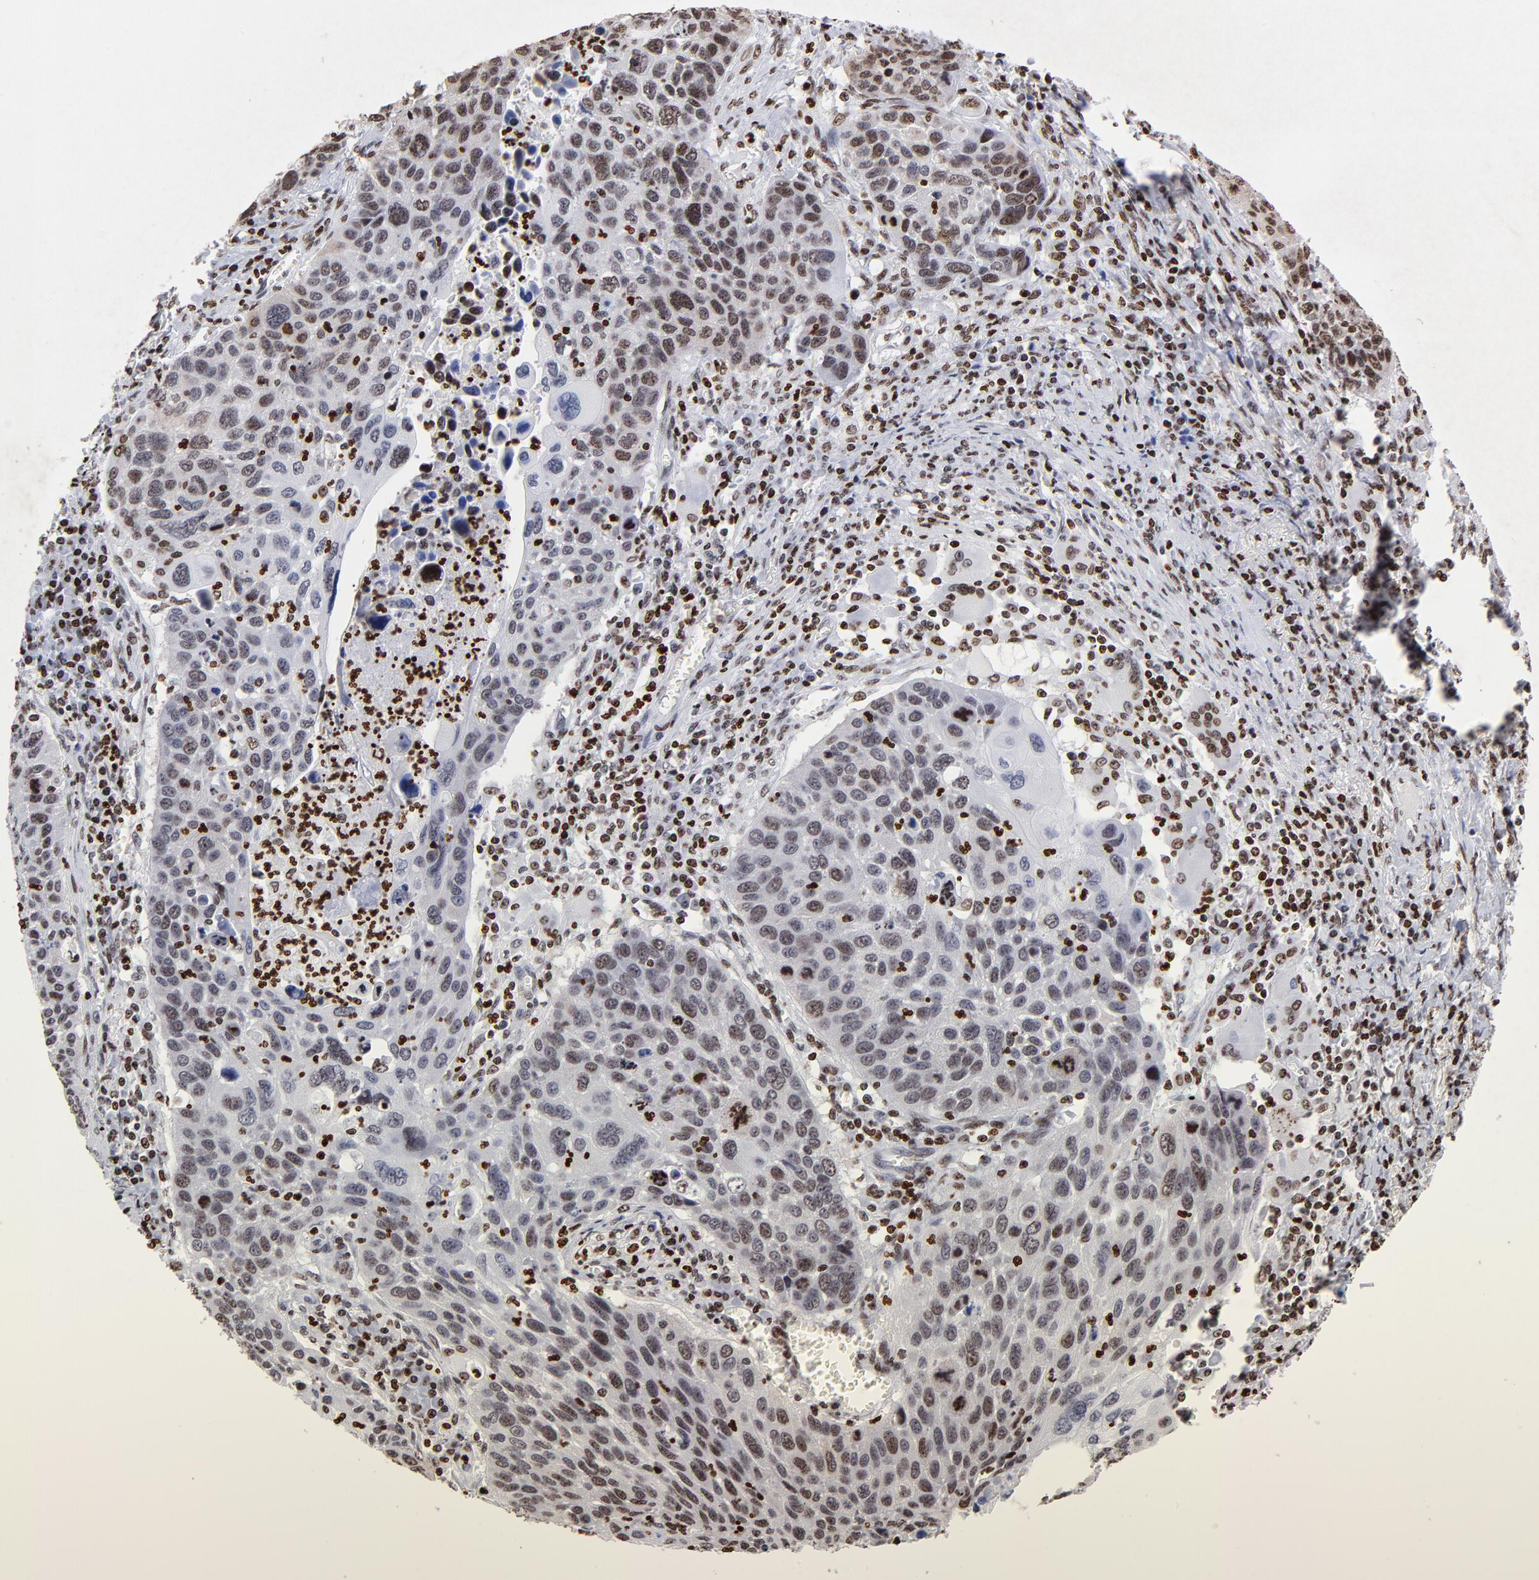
{"staining": {"intensity": "moderate", "quantity": ">75%", "location": "nuclear"}, "tissue": "lung cancer", "cell_type": "Tumor cells", "image_type": "cancer", "snomed": [{"axis": "morphology", "description": "Squamous cell carcinoma, NOS"}, {"axis": "topography", "description": "Lung"}], "caption": "The image exhibits immunohistochemical staining of lung cancer. There is moderate nuclear staining is seen in approximately >75% of tumor cells.", "gene": "FBH1", "patient": {"sex": "male", "age": 68}}